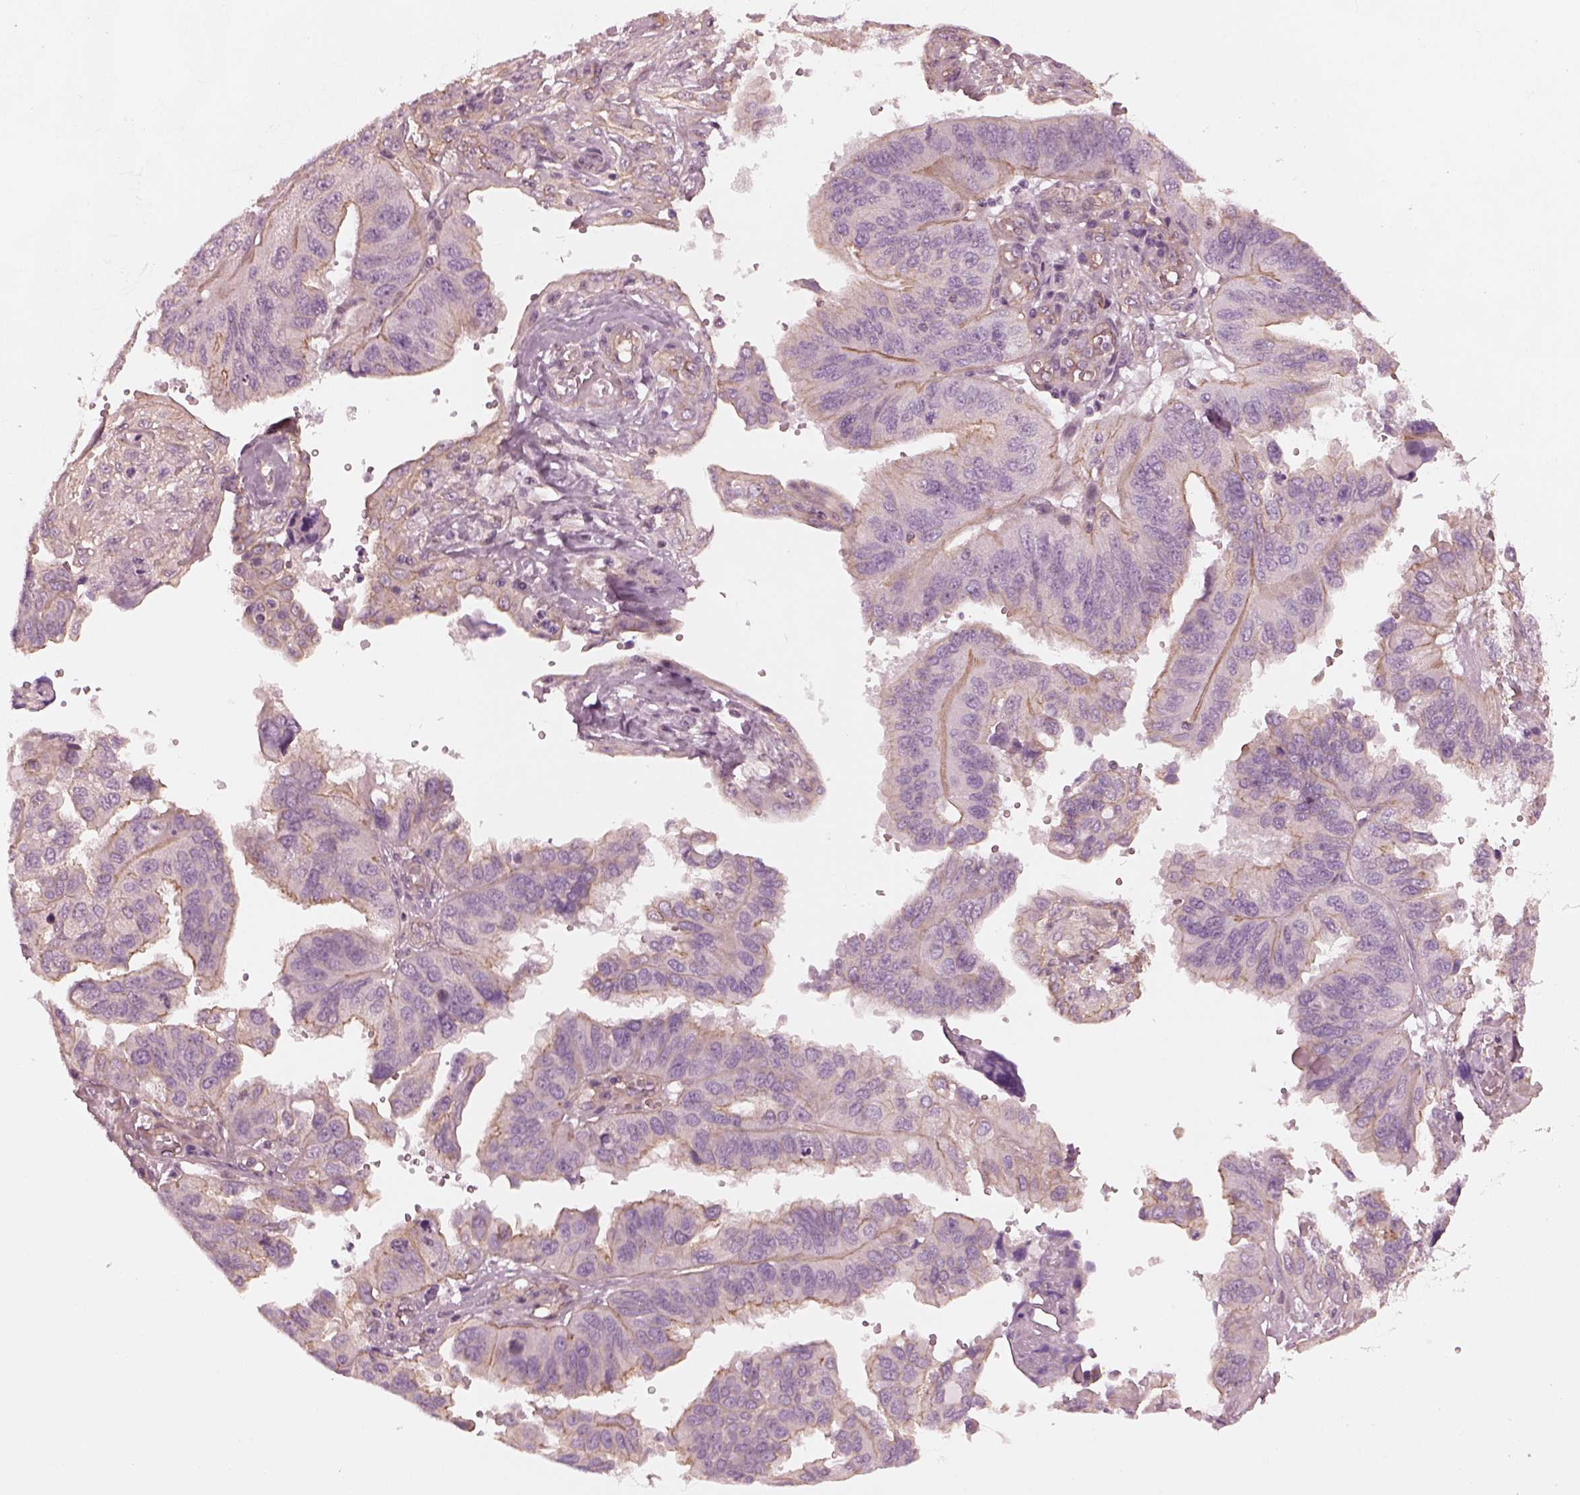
{"staining": {"intensity": "weak", "quantity": "25%-75%", "location": "cytoplasmic/membranous"}, "tissue": "ovarian cancer", "cell_type": "Tumor cells", "image_type": "cancer", "snomed": [{"axis": "morphology", "description": "Cystadenocarcinoma, serous, NOS"}, {"axis": "topography", "description": "Ovary"}], "caption": "The histopathology image displays immunohistochemical staining of serous cystadenocarcinoma (ovarian). There is weak cytoplasmic/membranous staining is appreciated in about 25%-75% of tumor cells. (brown staining indicates protein expression, while blue staining denotes nuclei).", "gene": "ODAD1", "patient": {"sex": "female", "age": 79}}